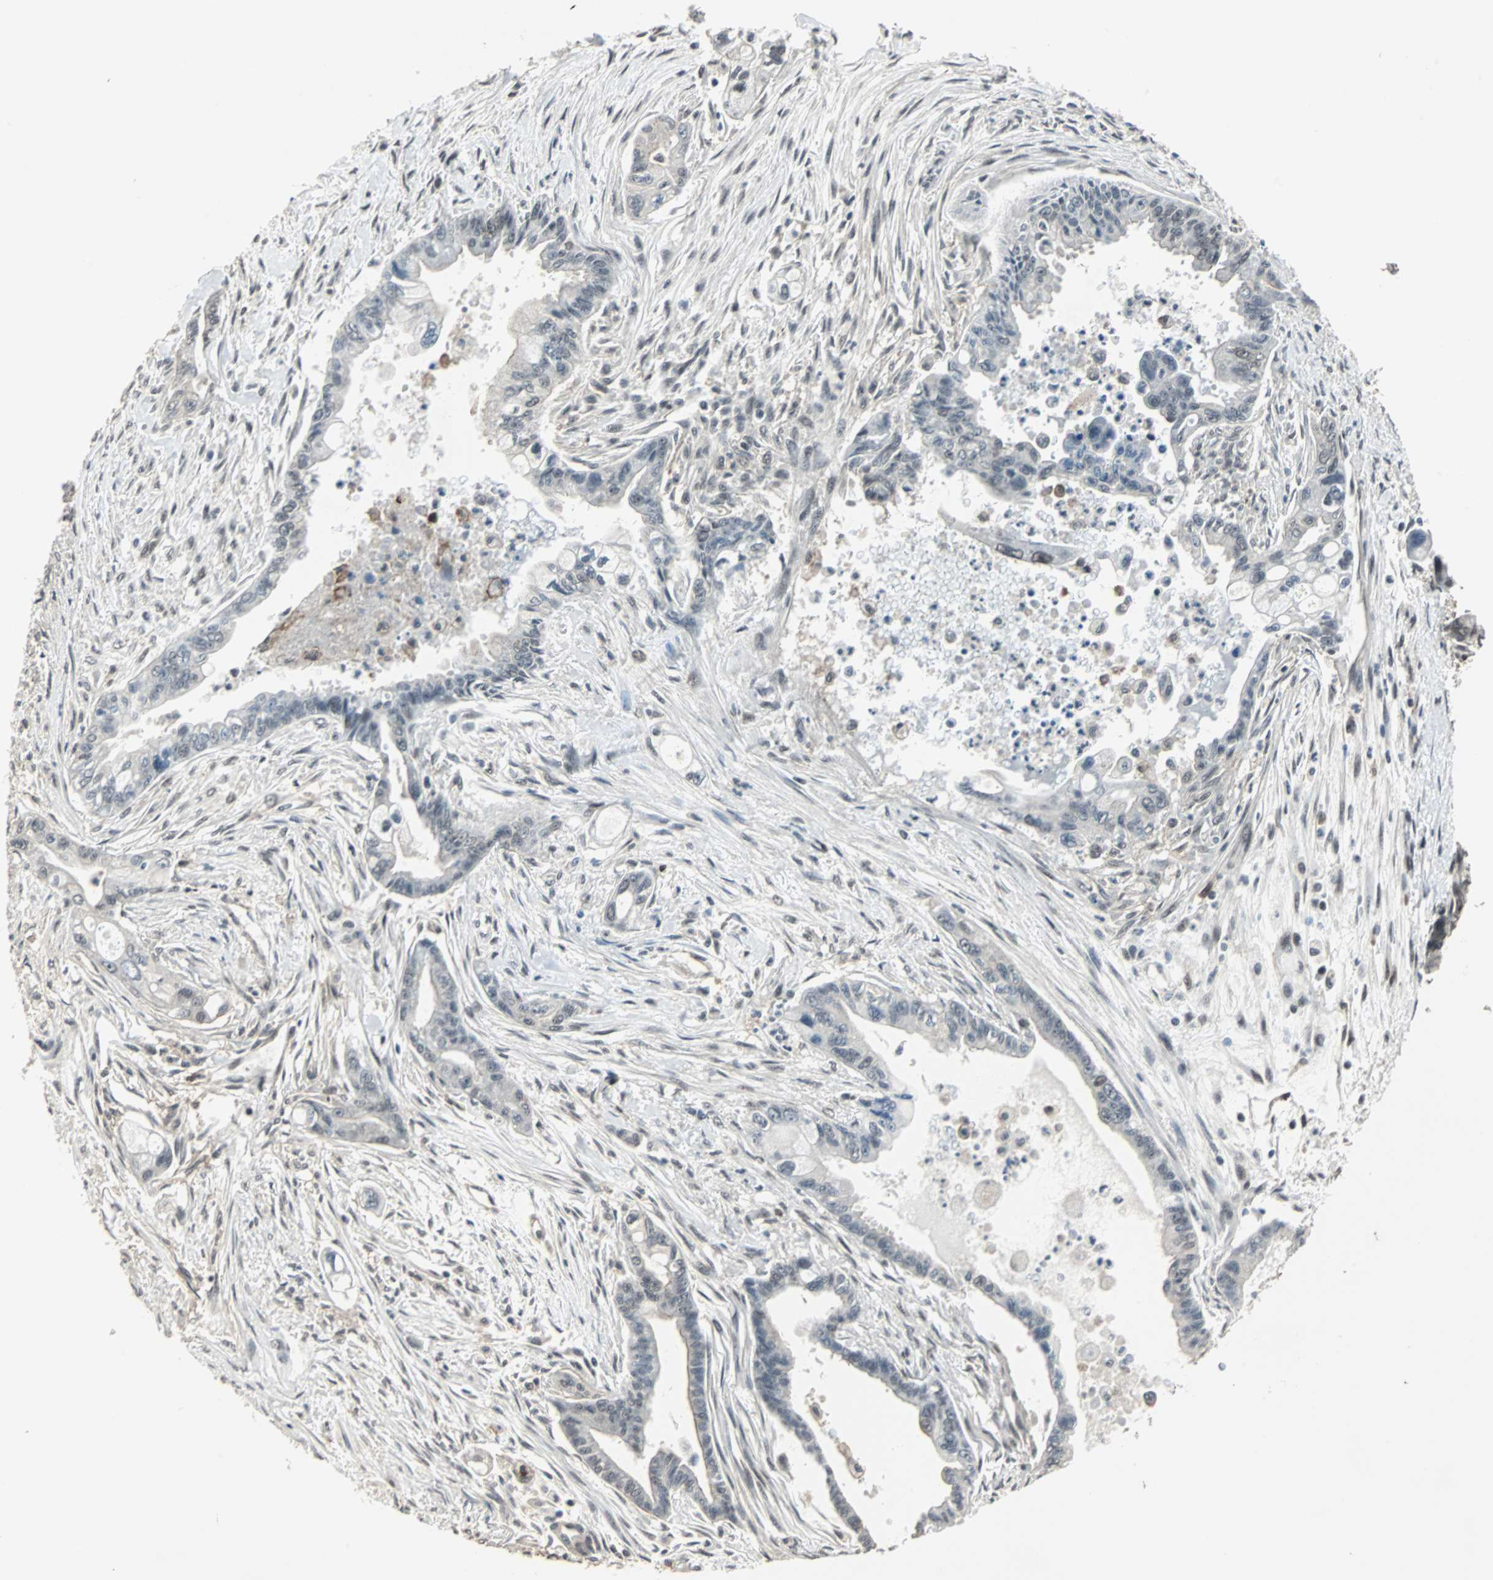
{"staining": {"intensity": "negative", "quantity": "none", "location": "none"}, "tissue": "pancreatic cancer", "cell_type": "Tumor cells", "image_type": "cancer", "snomed": [{"axis": "morphology", "description": "Adenocarcinoma, NOS"}, {"axis": "topography", "description": "Pancreas"}], "caption": "Pancreatic adenocarcinoma stained for a protein using IHC exhibits no staining tumor cells.", "gene": "MKX", "patient": {"sex": "male", "age": 70}}